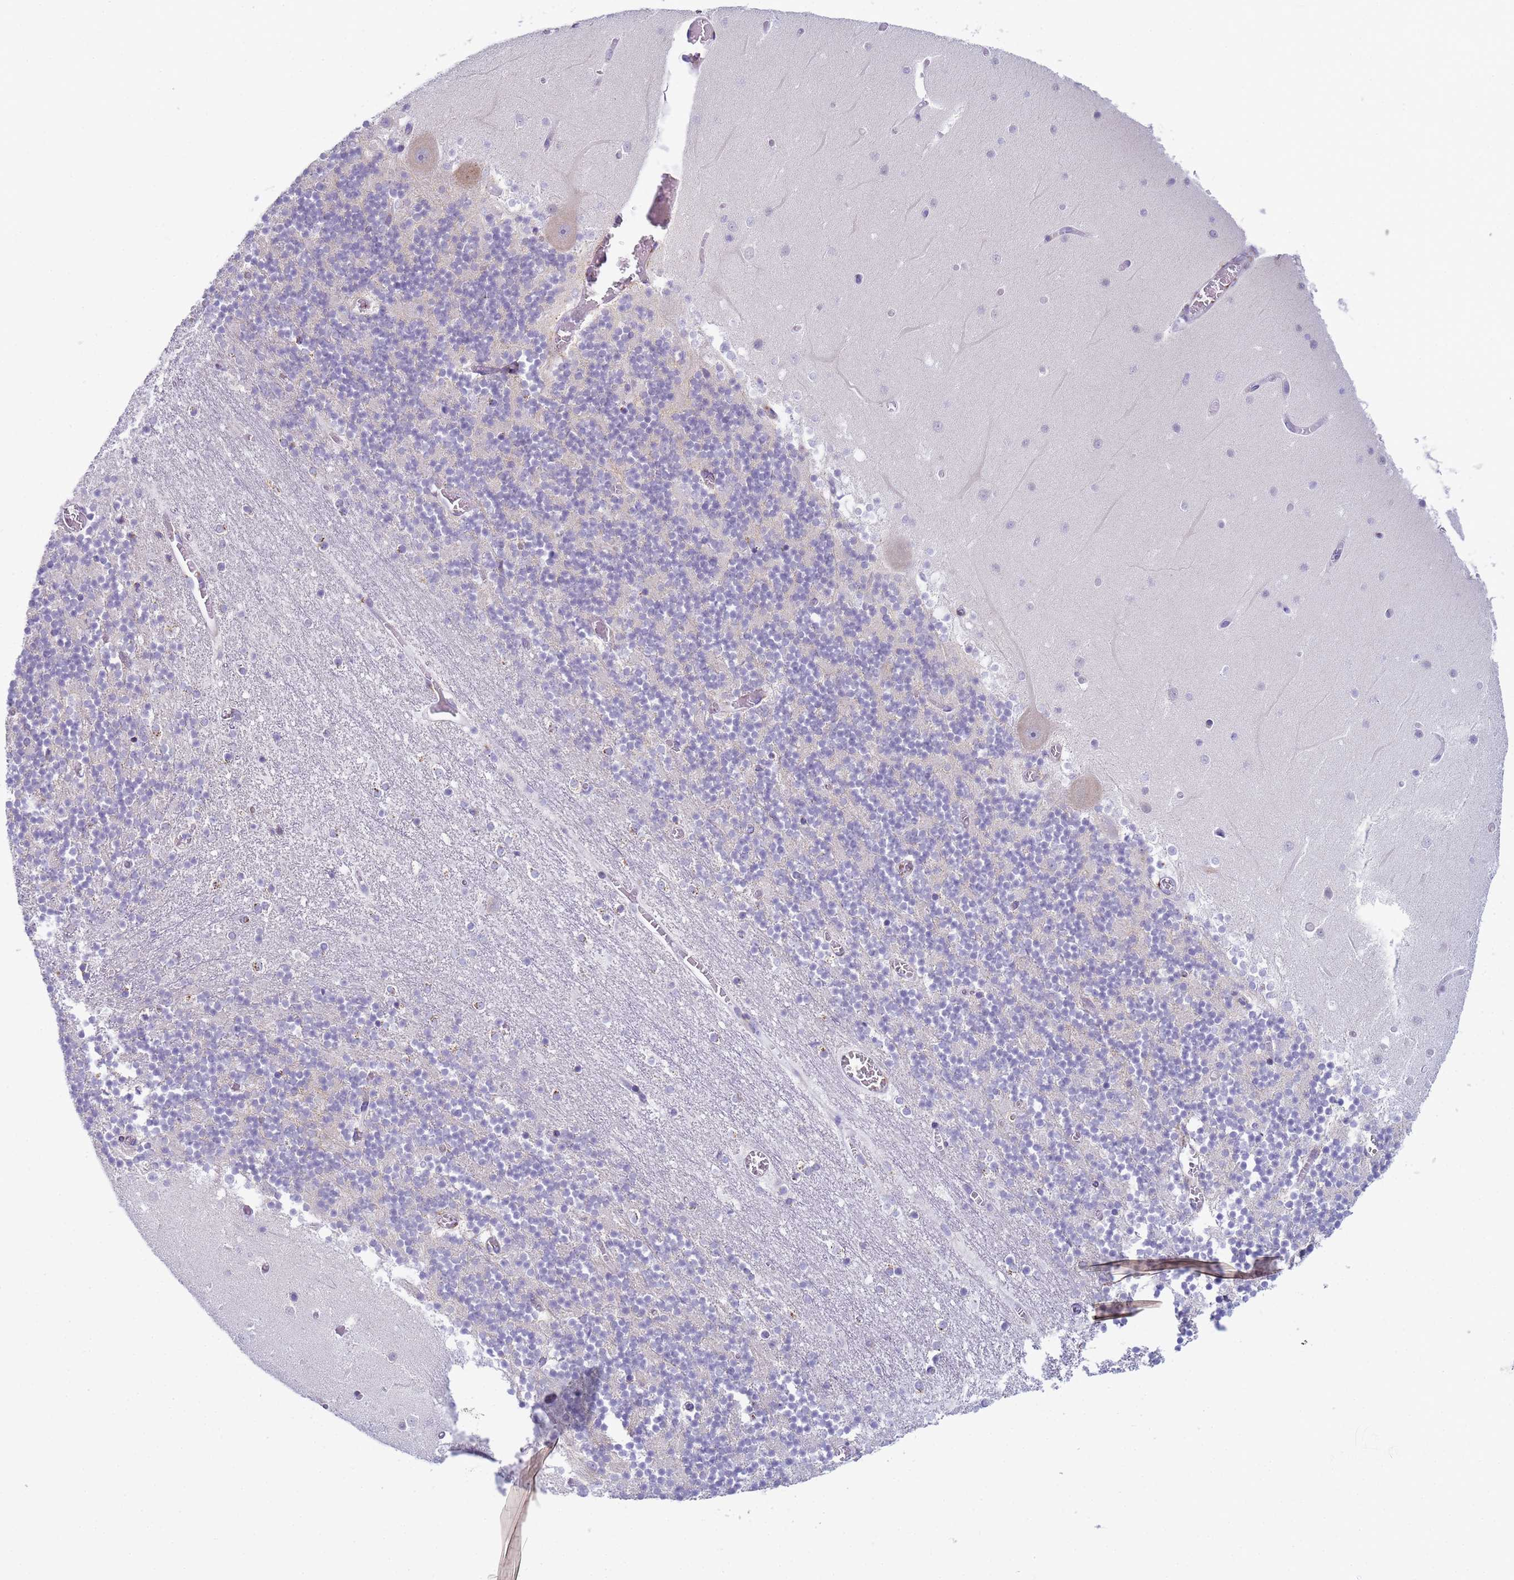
{"staining": {"intensity": "negative", "quantity": "none", "location": "none"}, "tissue": "cerebellum", "cell_type": "Cells in granular layer", "image_type": "normal", "snomed": [{"axis": "morphology", "description": "Normal tissue, NOS"}, {"axis": "topography", "description": "Cerebellum"}], "caption": "This micrograph is of benign cerebellum stained with immunohistochemistry to label a protein in brown with the nuclei are counter-stained blue. There is no expression in cells in granular layer.", "gene": "CR1", "patient": {"sex": "female", "age": 28}}